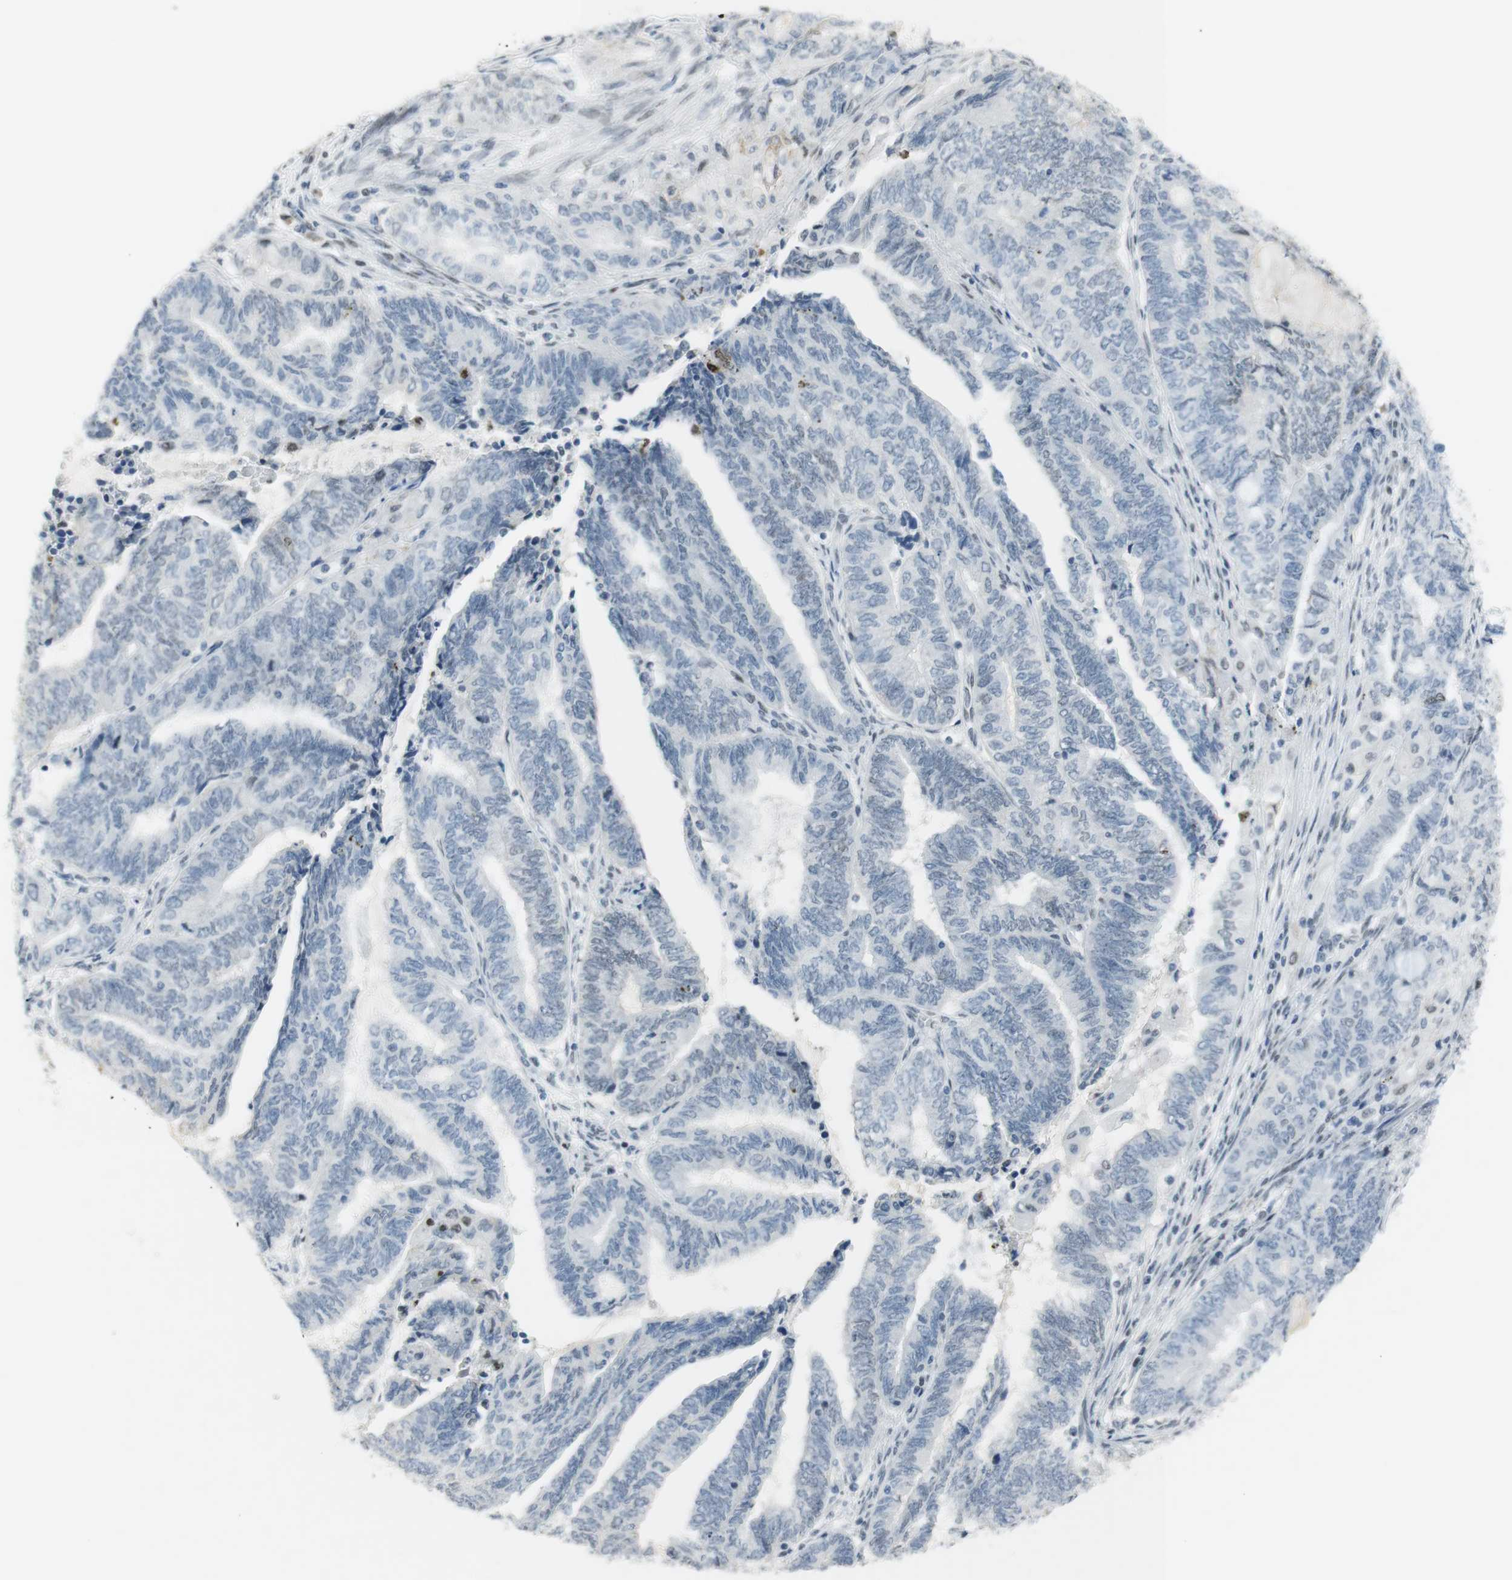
{"staining": {"intensity": "negative", "quantity": "none", "location": "none"}, "tissue": "endometrial cancer", "cell_type": "Tumor cells", "image_type": "cancer", "snomed": [{"axis": "morphology", "description": "Adenocarcinoma, NOS"}, {"axis": "topography", "description": "Uterus"}, {"axis": "topography", "description": "Endometrium"}], "caption": "Image shows no protein expression in tumor cells of endometrial cancer tissue.", "gene": "BMI1", "patient": {"sex": "female", "age": 70}}